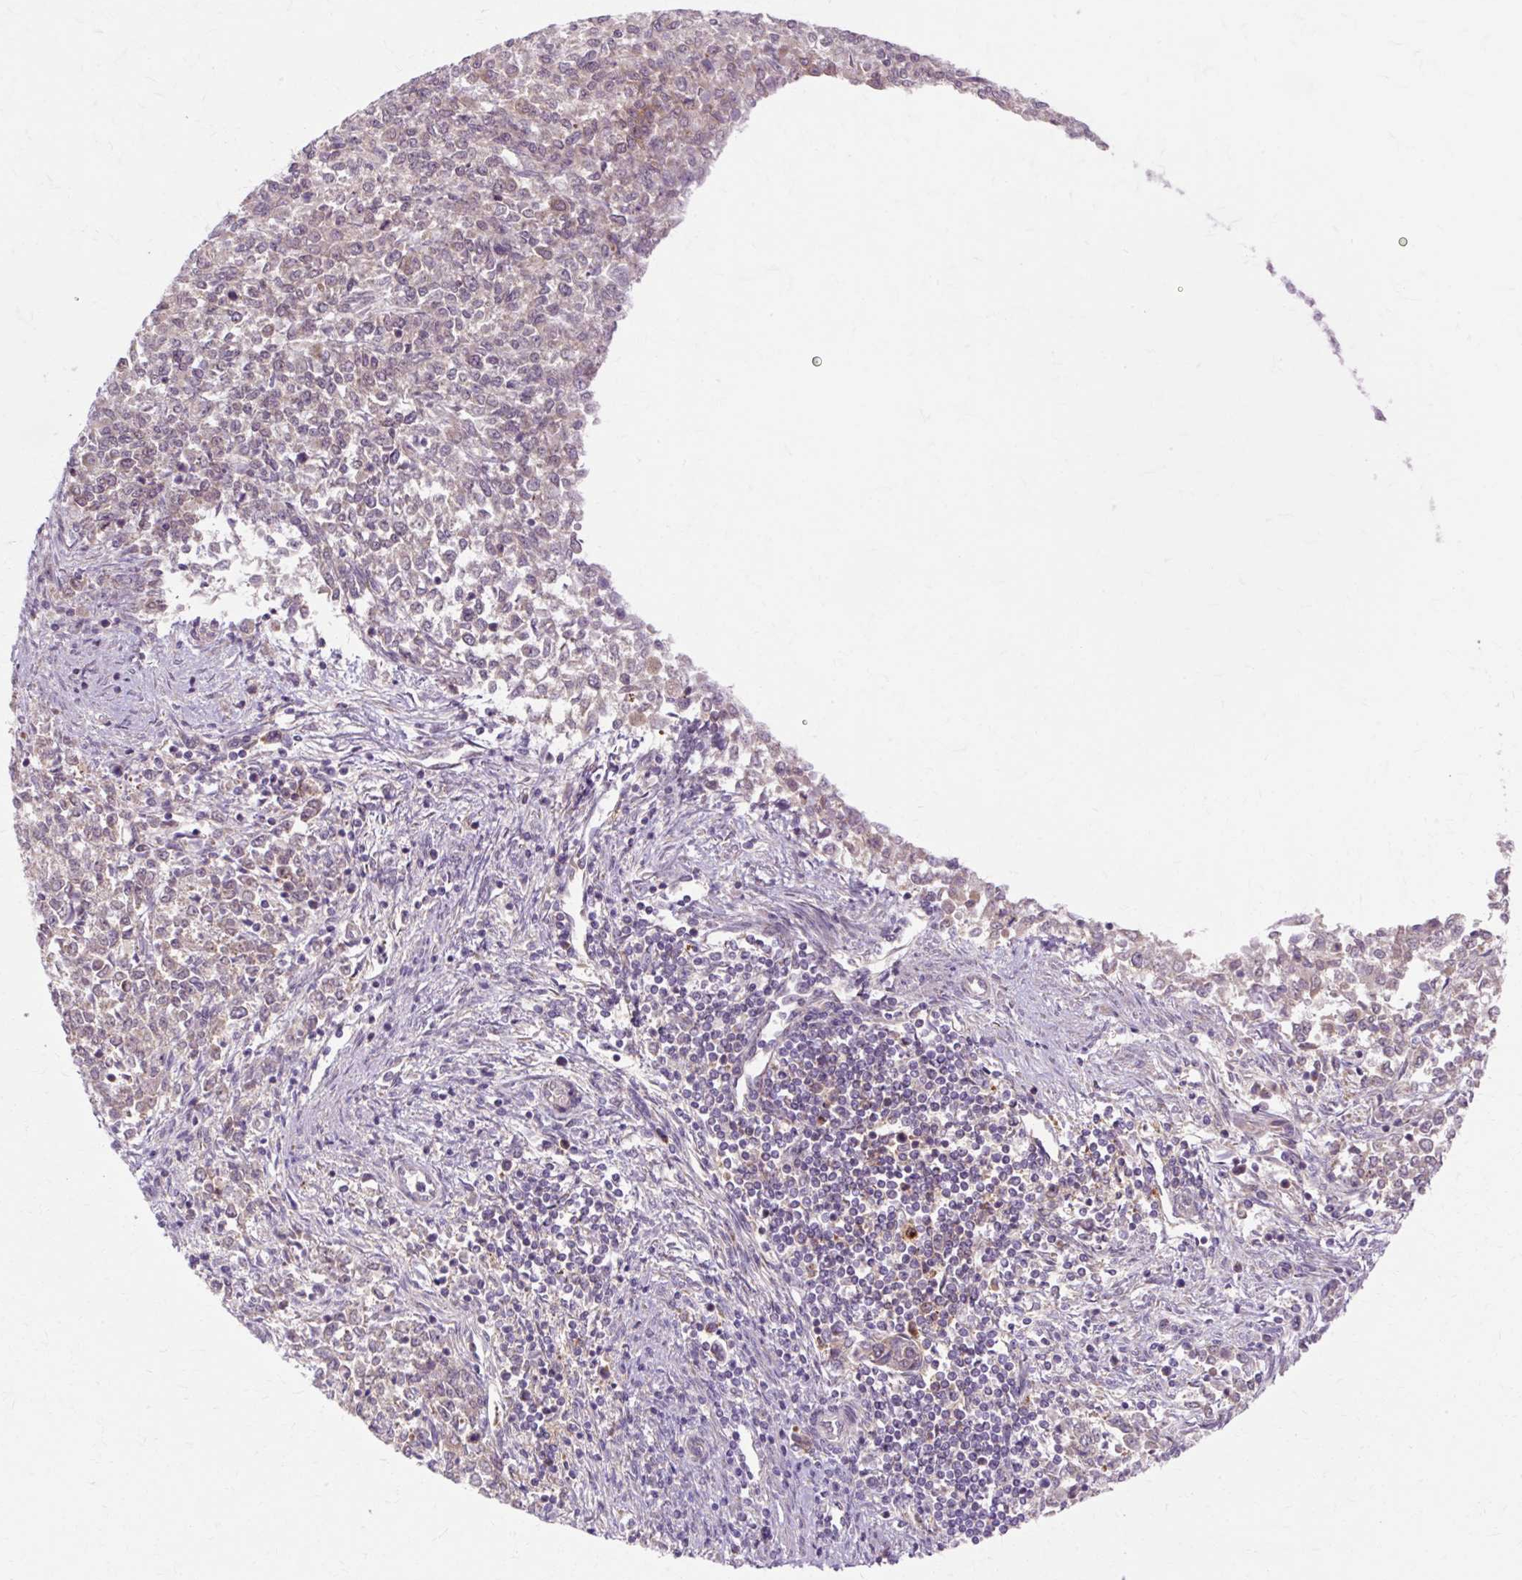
{"staining": {"intensity": "moderate", "quantity": "25%-75%", "location": "cytoplasmic/membranous"}, "tissue": "endometrial cancer", "cell_type": "Tumor cells", "image_type": "cancer", "snomed": [{"axis": "morphology", "description": "Adenocarcinoma, NOS"}, {"axis": "topography", "description": "Endometrium"}], "caption": "Protein expression analysis of human endometrial cancer reveals moderate cytoplasmic/membranous staining in approximately 25%-75% of tumor cells.", "gene": "GEMIN2", "patient": {"sex": "female", "age": 50}}